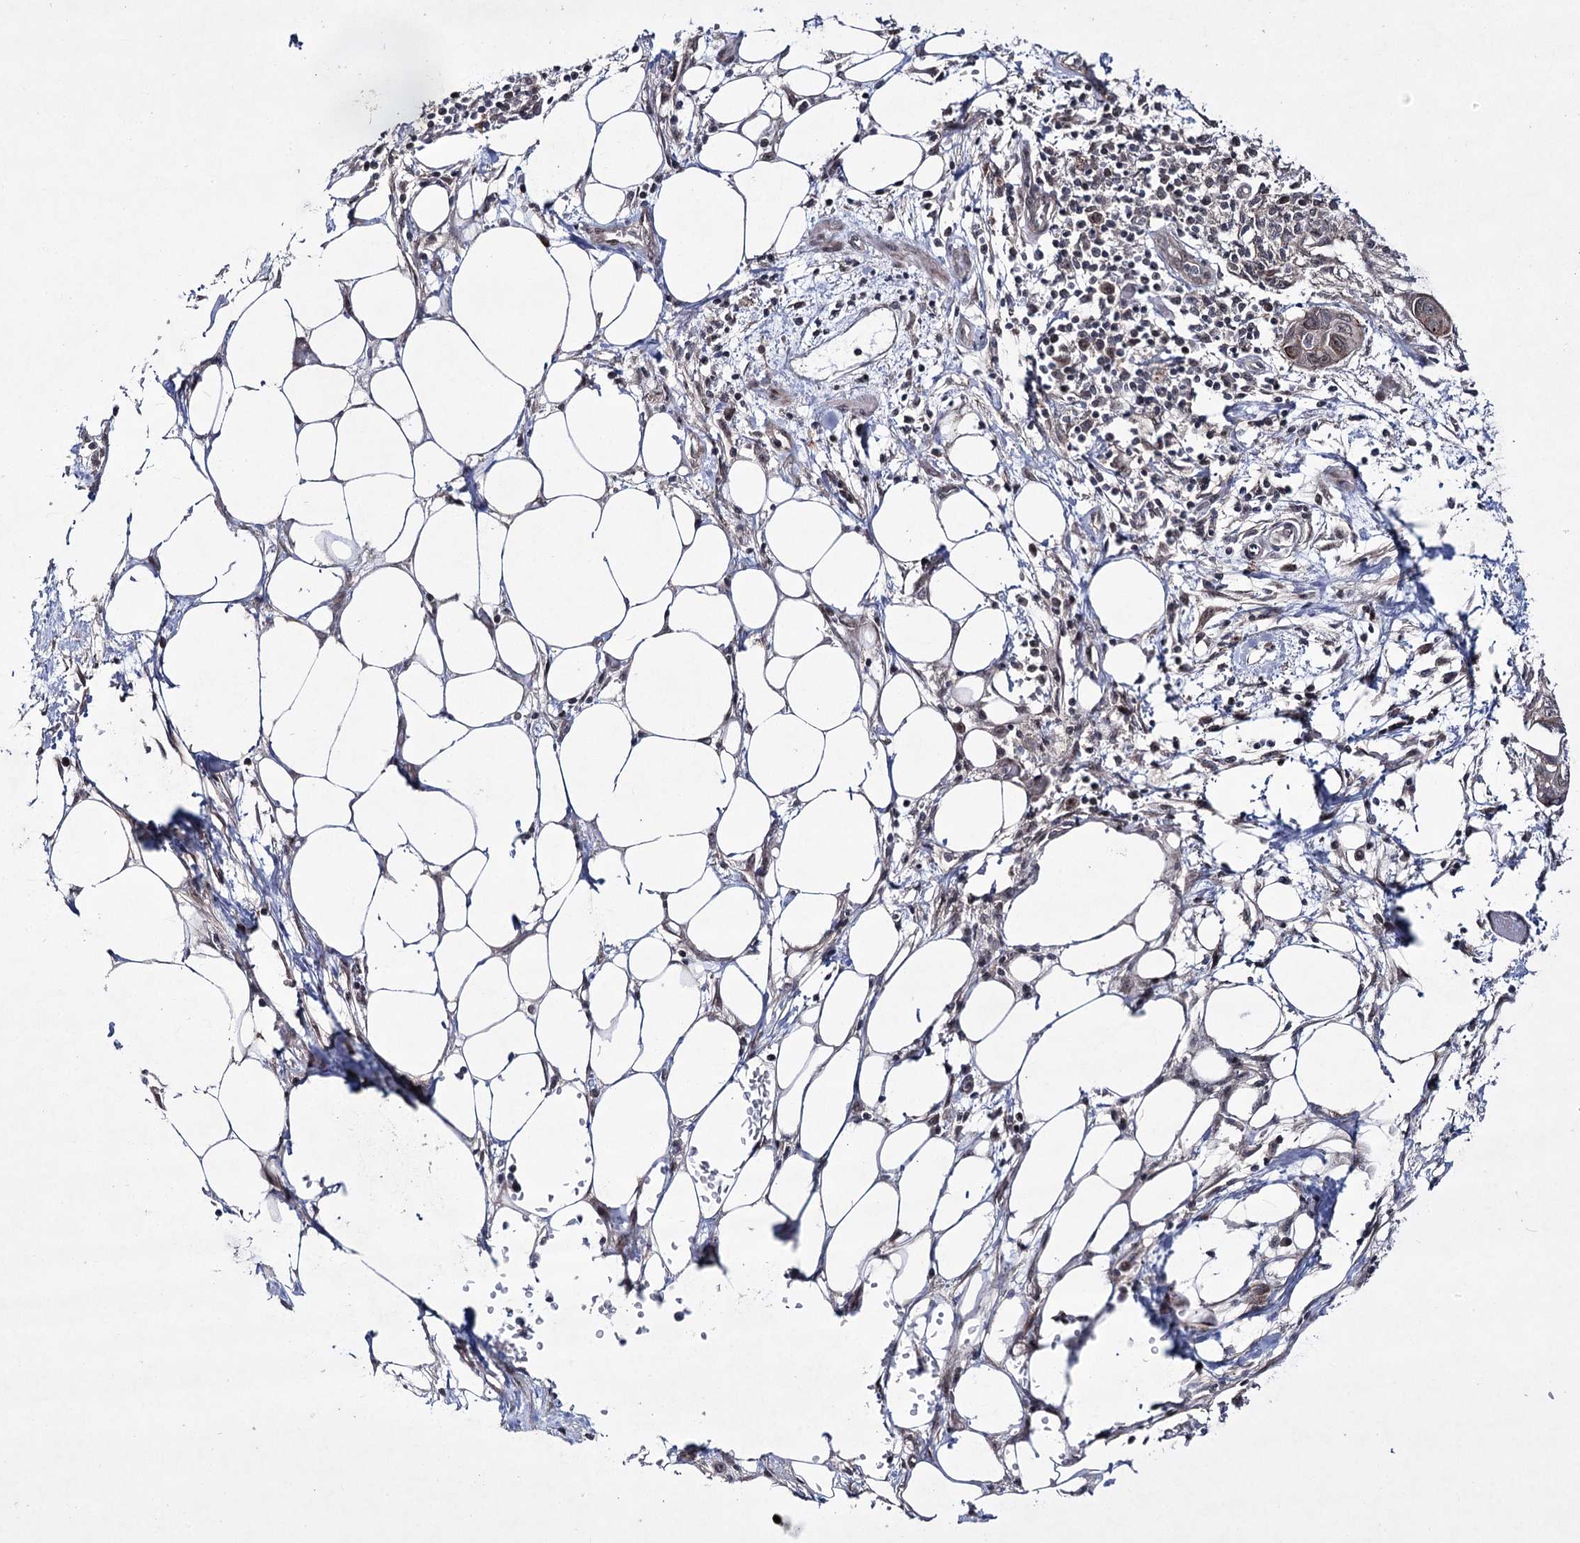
{"staining": {"intensity": "moderate", "quantity": ">75%", "location": "cytoplasmic/membranous,nuclear"}, "tissue": "pancreatic cancer", "cell_type": "Tumor cells", "image_type": "cancer", "snomed": [{"axis": "morphology", "description": "Adenocarcinoma, NOS"}, {"axis": "topography", "description": "Pancreas"}], "caption": "This is an image of IHC staining of pancreatic cancer (adenocarcinoma), which shows moderate staining in the cytoplasmic/membranous and nuclear of tumor cells.", "gene": "HOXC11", "patient": {"sex": "male", "age": 75}}